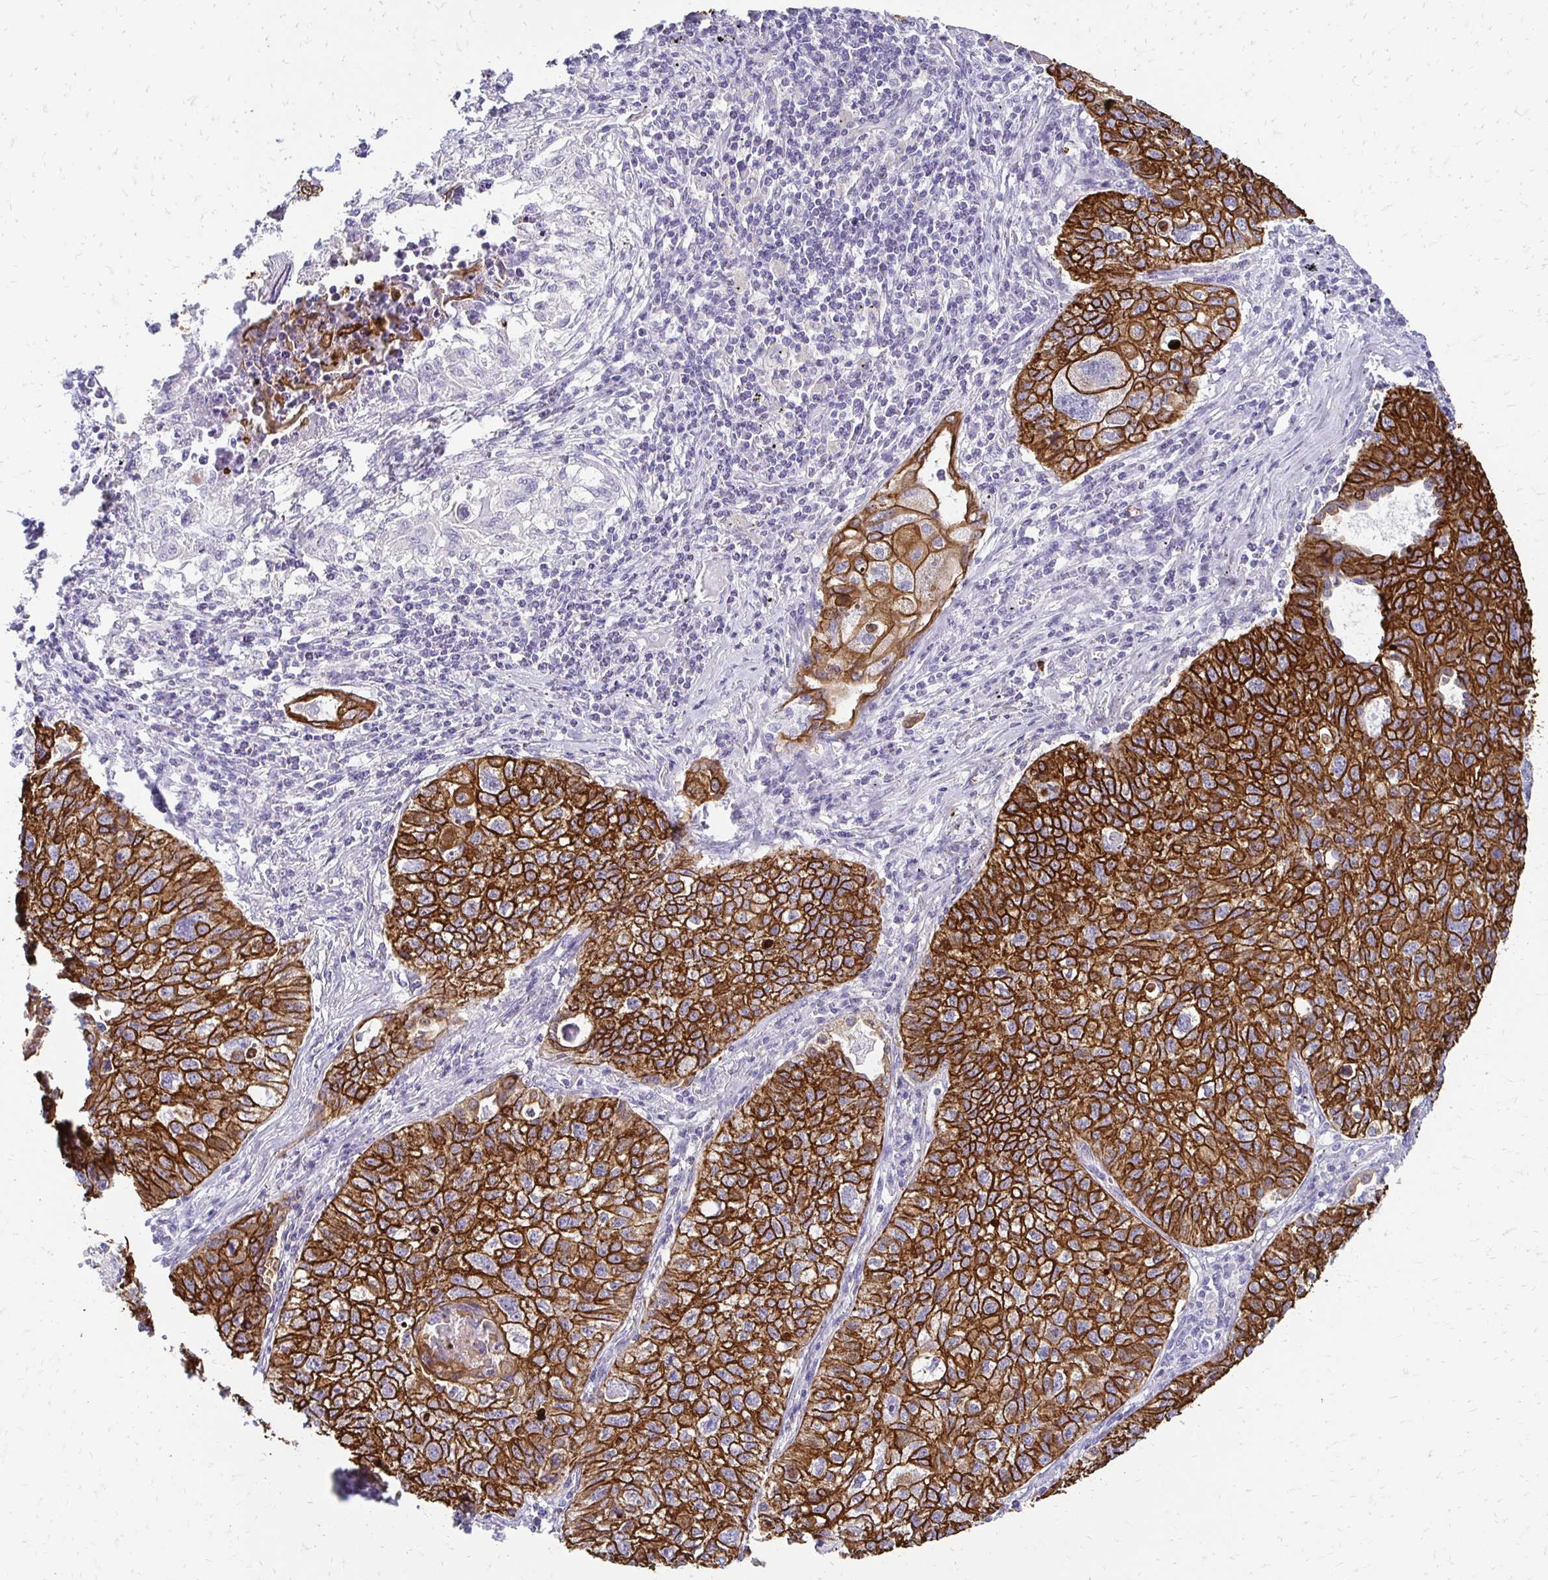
{"staining": {"intensity": "strong", "quantity": ">75%", "location": "cytoplasmic/membranous"}, "tissue": "lung cancer", "cell_type": "Tumor cells", "image_type": "cancer", "snomed": [{"axis": "morphology", "description": "Normal morphology"}, {"axis": "morphology", "description": "Aneuploidy"}, {"axis": "morphology", "description": "Squamous cell carcinoma, NOS"}, {"axis": "topography", "description": "Lymph node"}, {"axis": "topography", "description": "Lung"}], "caption": "Immunohistochemistry (IHC) histopathology image of lung cancer (squamous cell carcinoma) stained for a protein (brown), which demonstrates high levels of strong cytoplasmic/membranous positivity in approximately >75% of tumor cells.", "gene": "C1QTNF2", "patient": {"sex": "female", "age": 76}}